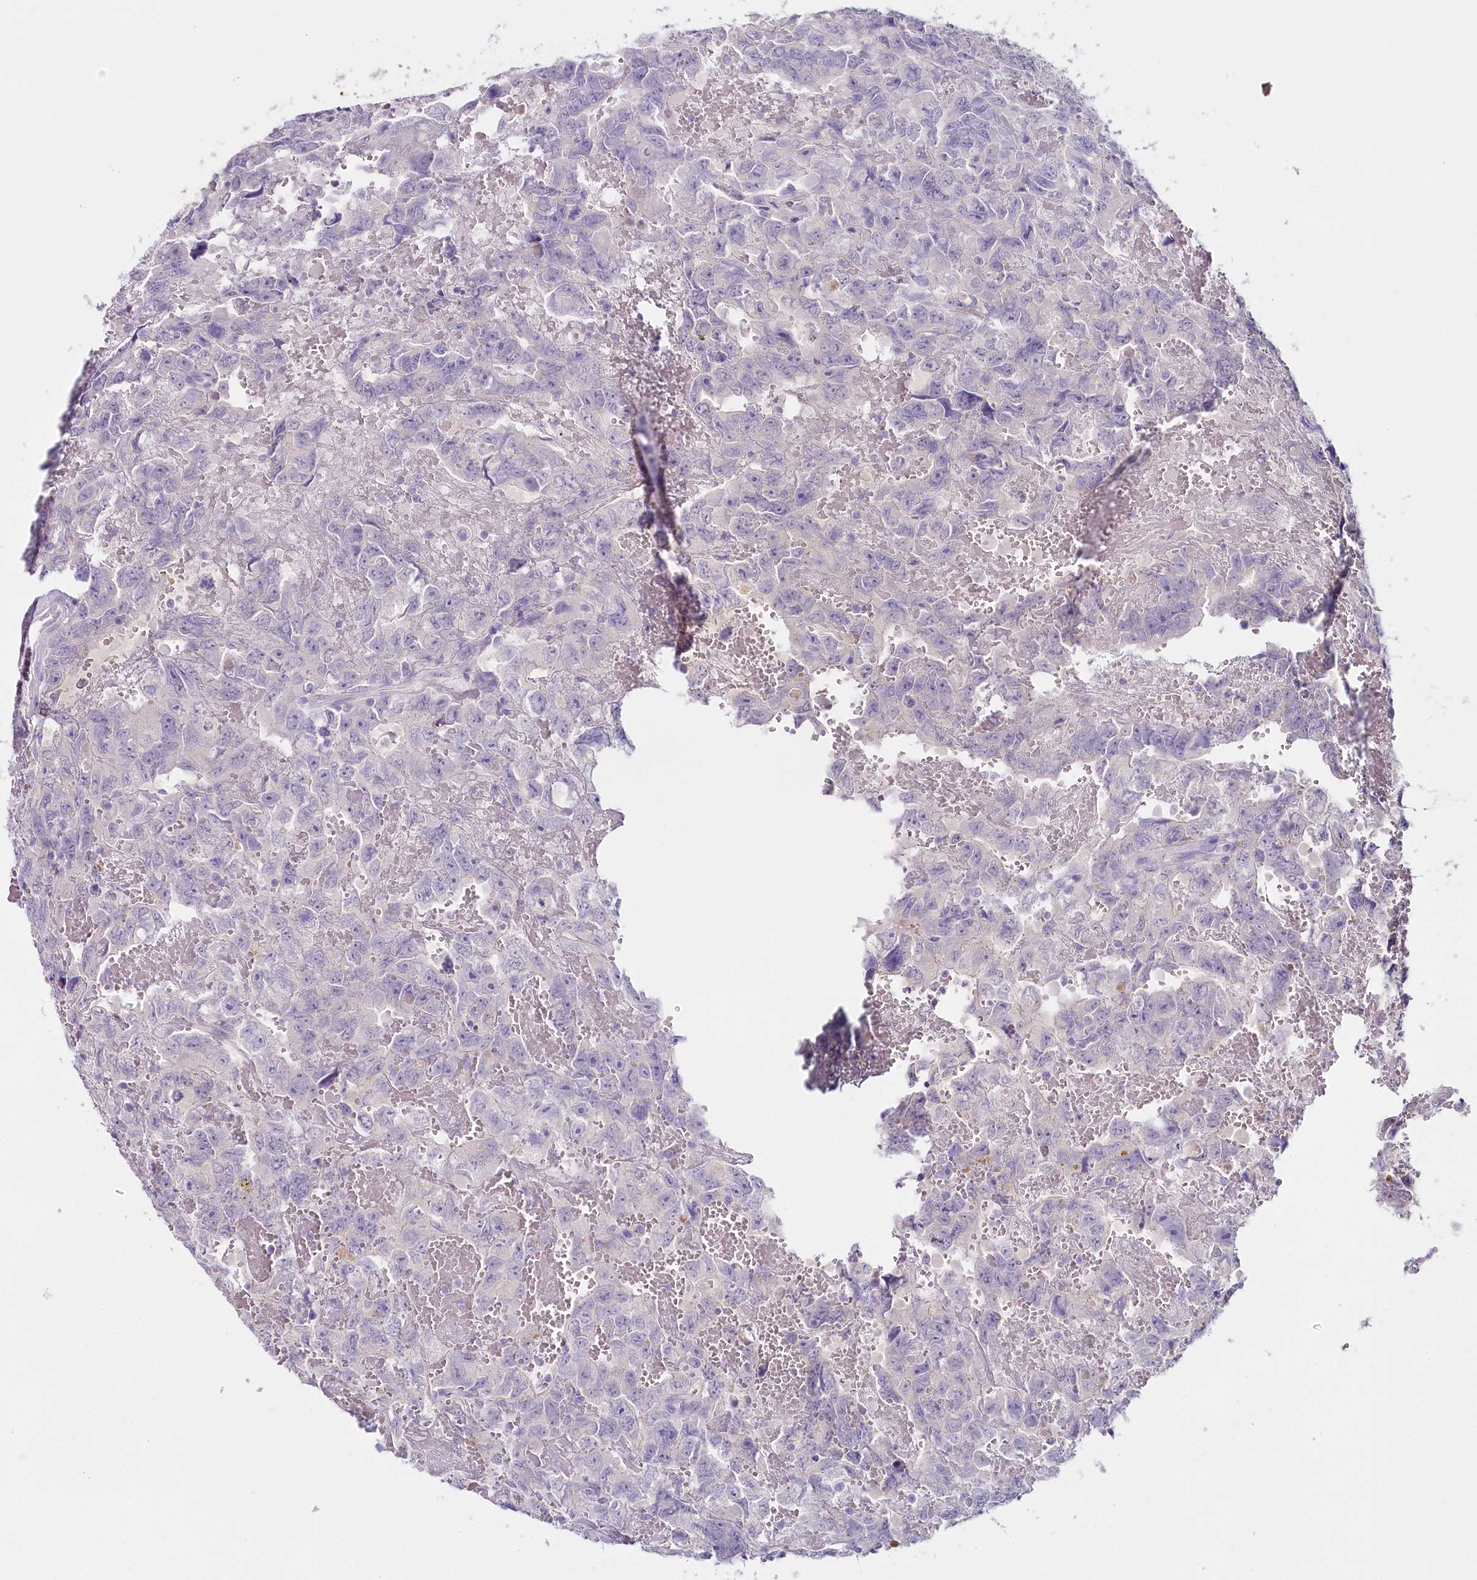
{"staining": {"intensity": "negative", "quantity": "none", "location": "none"}, "tissue": "testis cancer", "cell_type": "Tumor cells", "image_type": "cancer", "snomed": [{"axis": "morphology", "description": "Carcinoma, Embryonal, NOS"}, {"axis": "topography", "description": "Testis"}], "caption": "This photomicrograph is of embryonal carcinoma (testis) stained with IHC to label a protein in brown with the nuclei are counter-stained blue. There is no expression in tumor cells. The staining is performed using DAB (3,3'-diaminobenzidine) brown chromogen with nuclei counter-stained in using hematoxylin.", "gene": "HPD", "patient": {"sex": "male", "age": 45}}